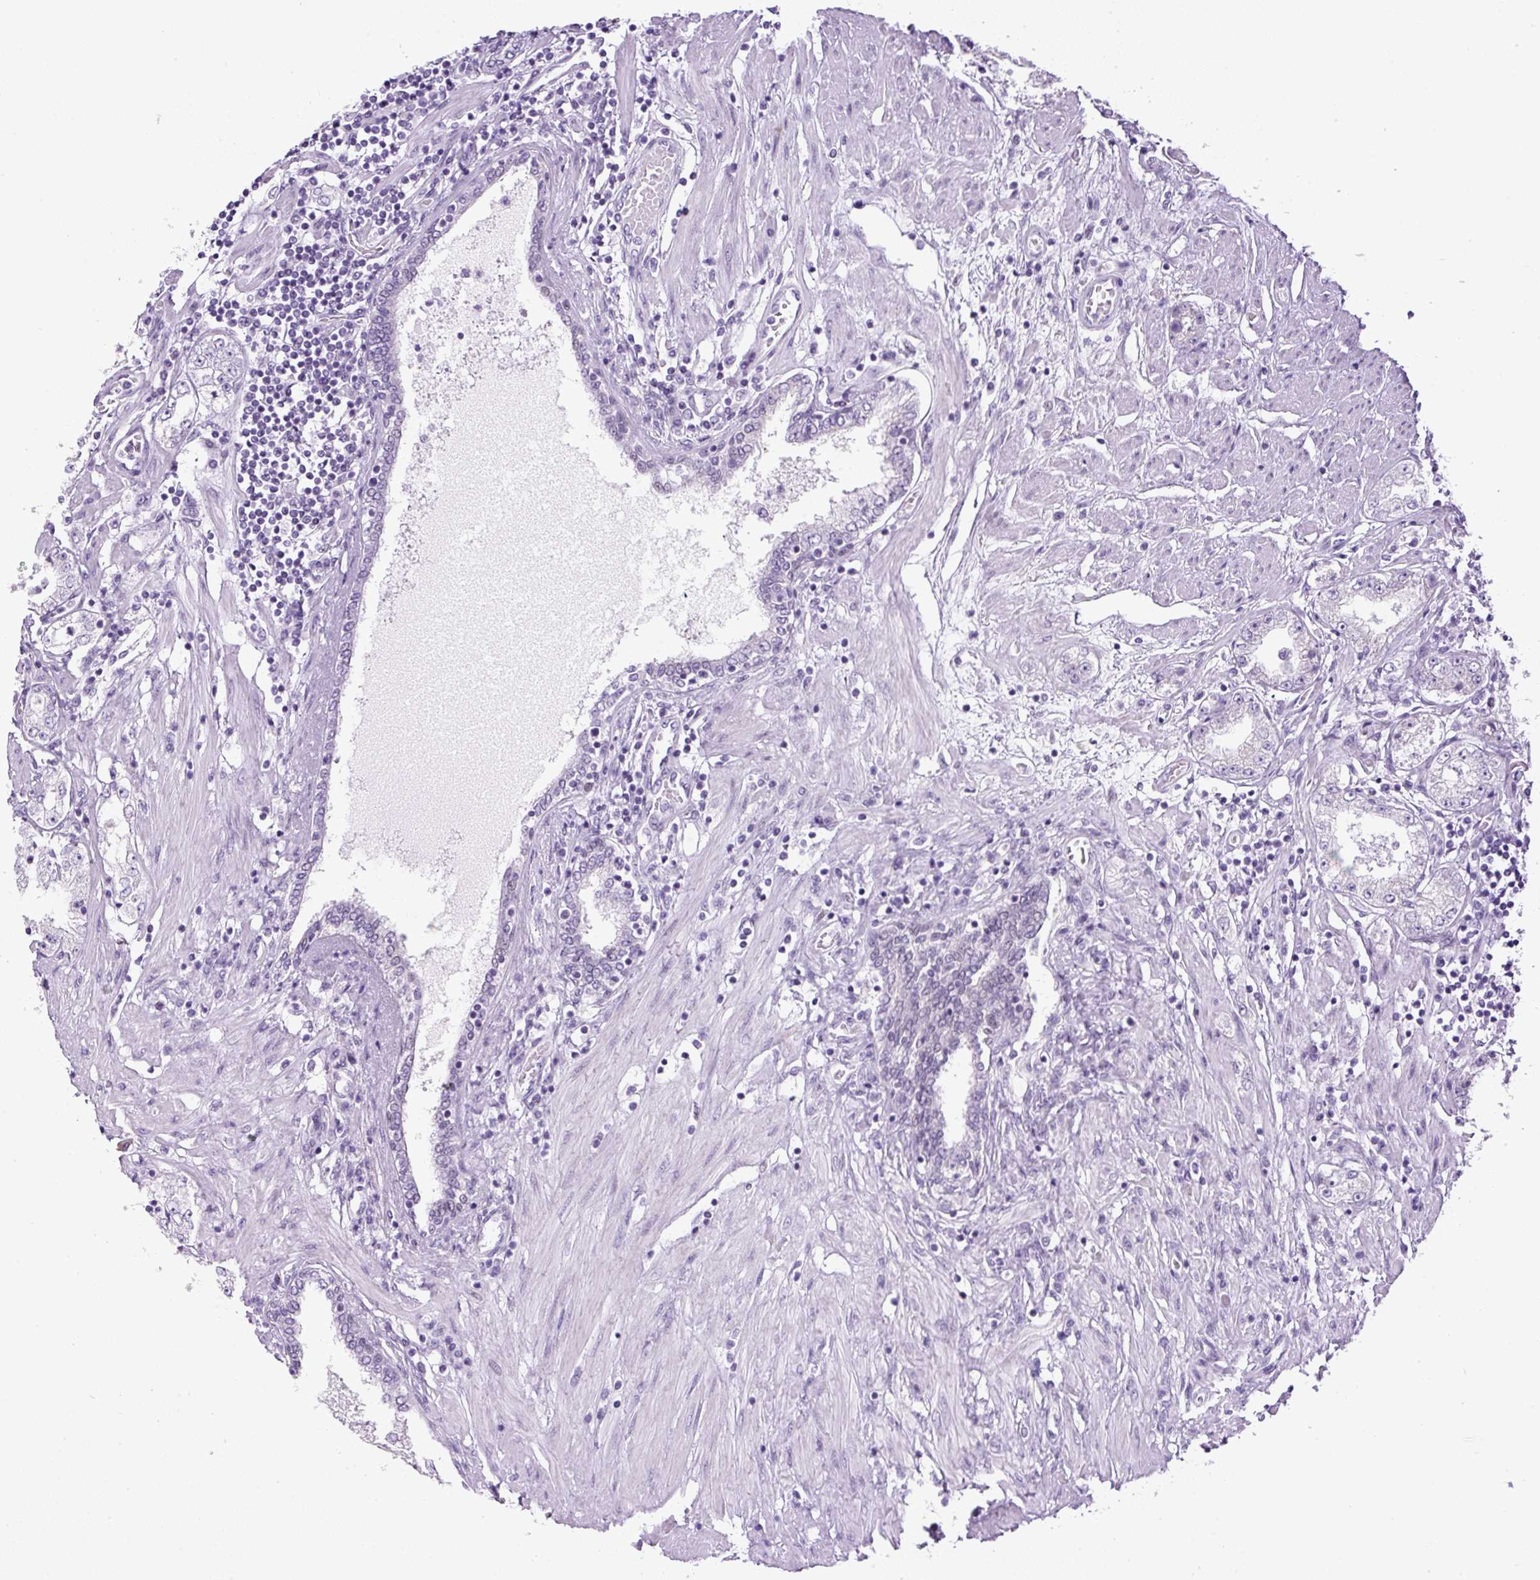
{"staining": {"intensity": "negative", "quantity": "none", "location": "none"}, "tissue": "prostate cancer", "cell_type": "Tumor cells", "image_type": "cancer", "snomed": [{"axis": "morphology", "description": "Adenocarcinoma, High grade"}, {"axis": "topography", "description": "Prostate"}], "caption": "This is a image of immunohistochemistry (IHC) staining of prostate cancer, which shows no expression in tumor cells.", "gene": "RHBDD2", "patient": {"sex": "male", "age": 69}}